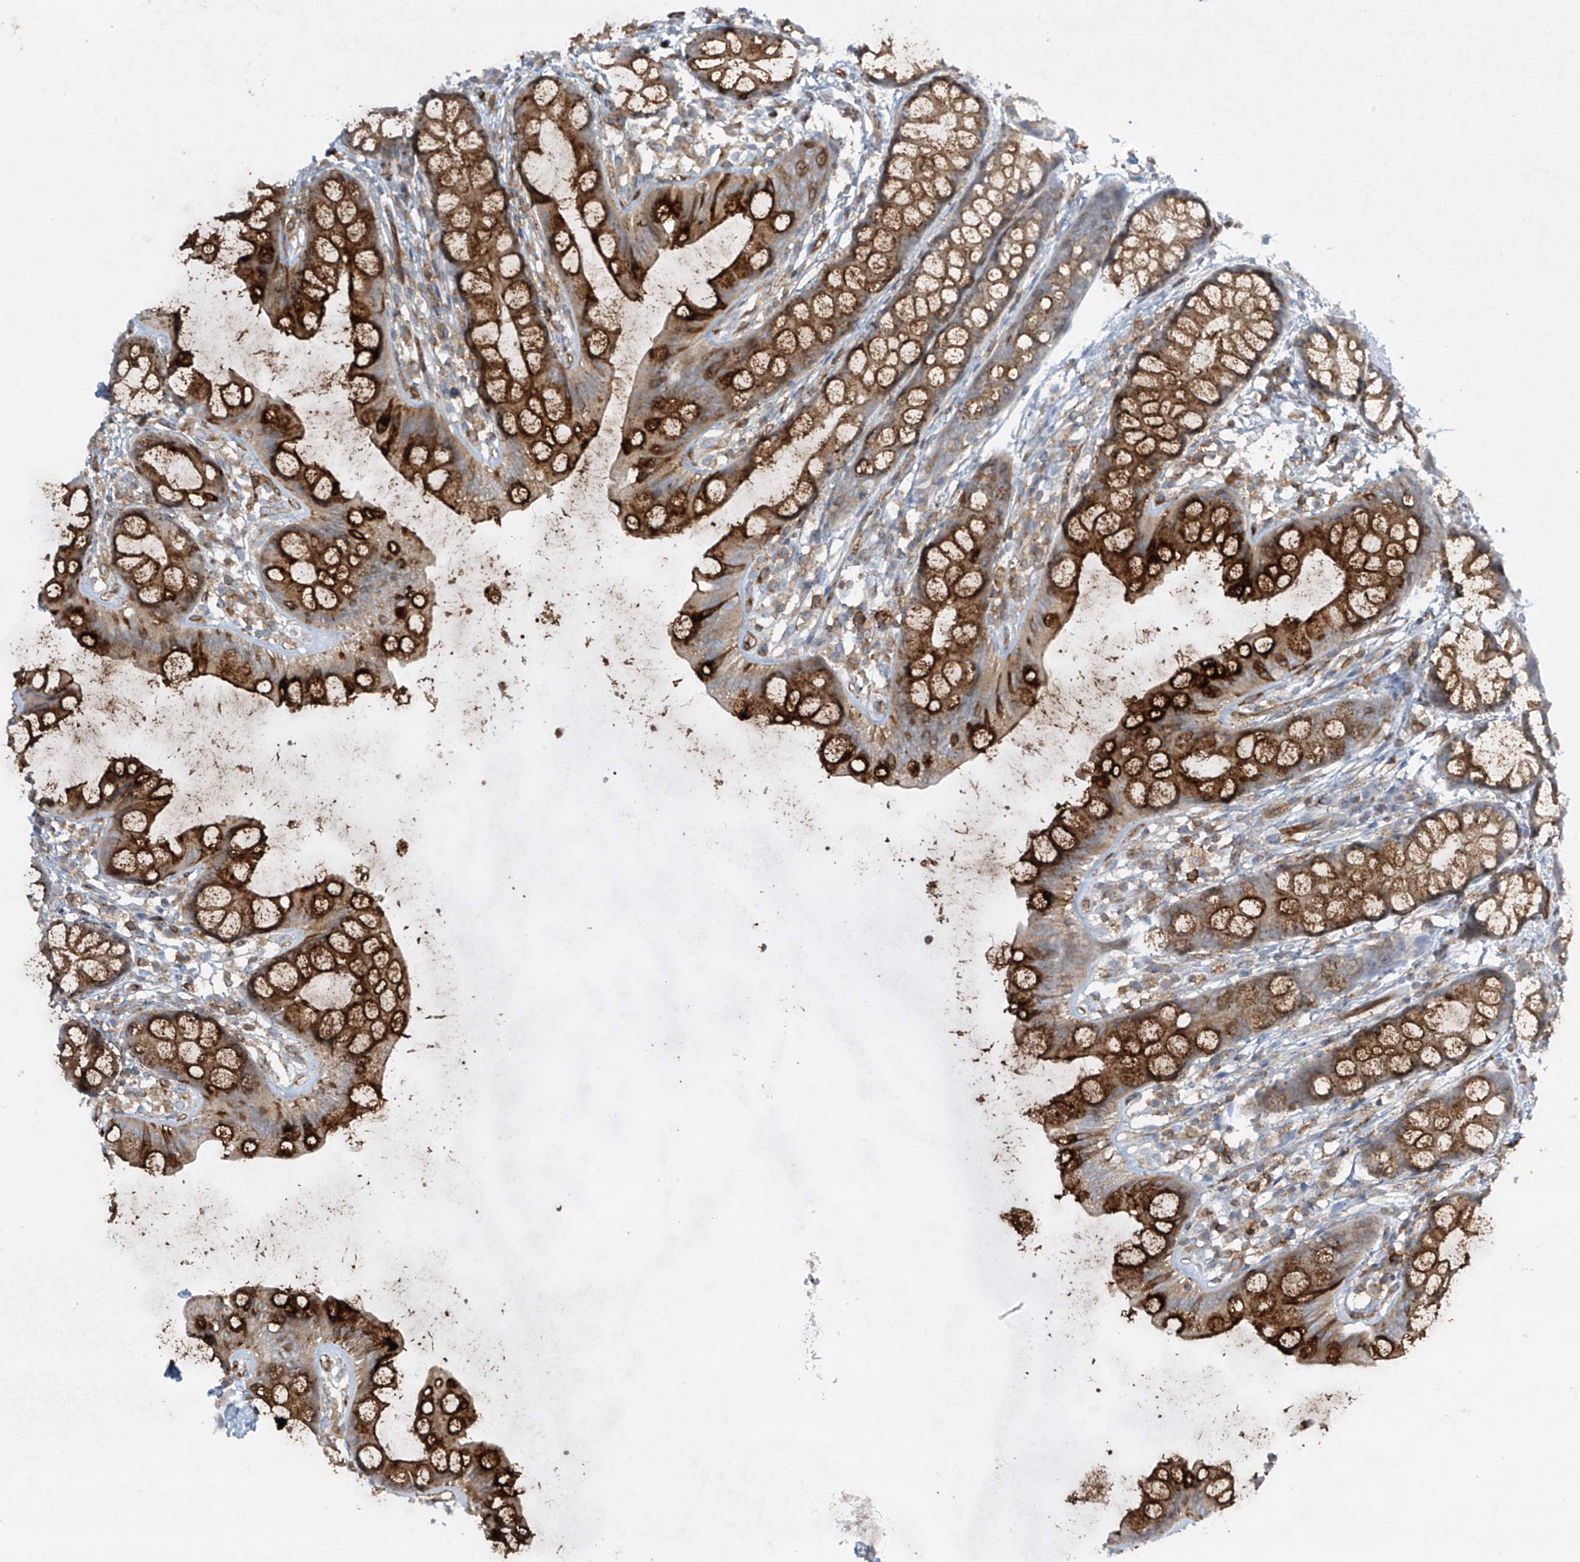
{"staining": {"intensity": "strong", "quantity": ">75%", "location": "cytoplasmic/membranous"}, "tissue": "rectum", "cell_type": "Glandular cells", "image_type": "normal", "snomed": [{"axis": "morphology", "description": "Normal tissue, NOS"}, {"axis": "topography", "description": "Rectum"}], "caption": "Immunohistochemical staining of unremarkable rectum reveals strong cytoplasmic/membranous protein expression in about >75% of glandular cells.", "gene": "HLA", "patient": {"sex": "female", "age": 65}}